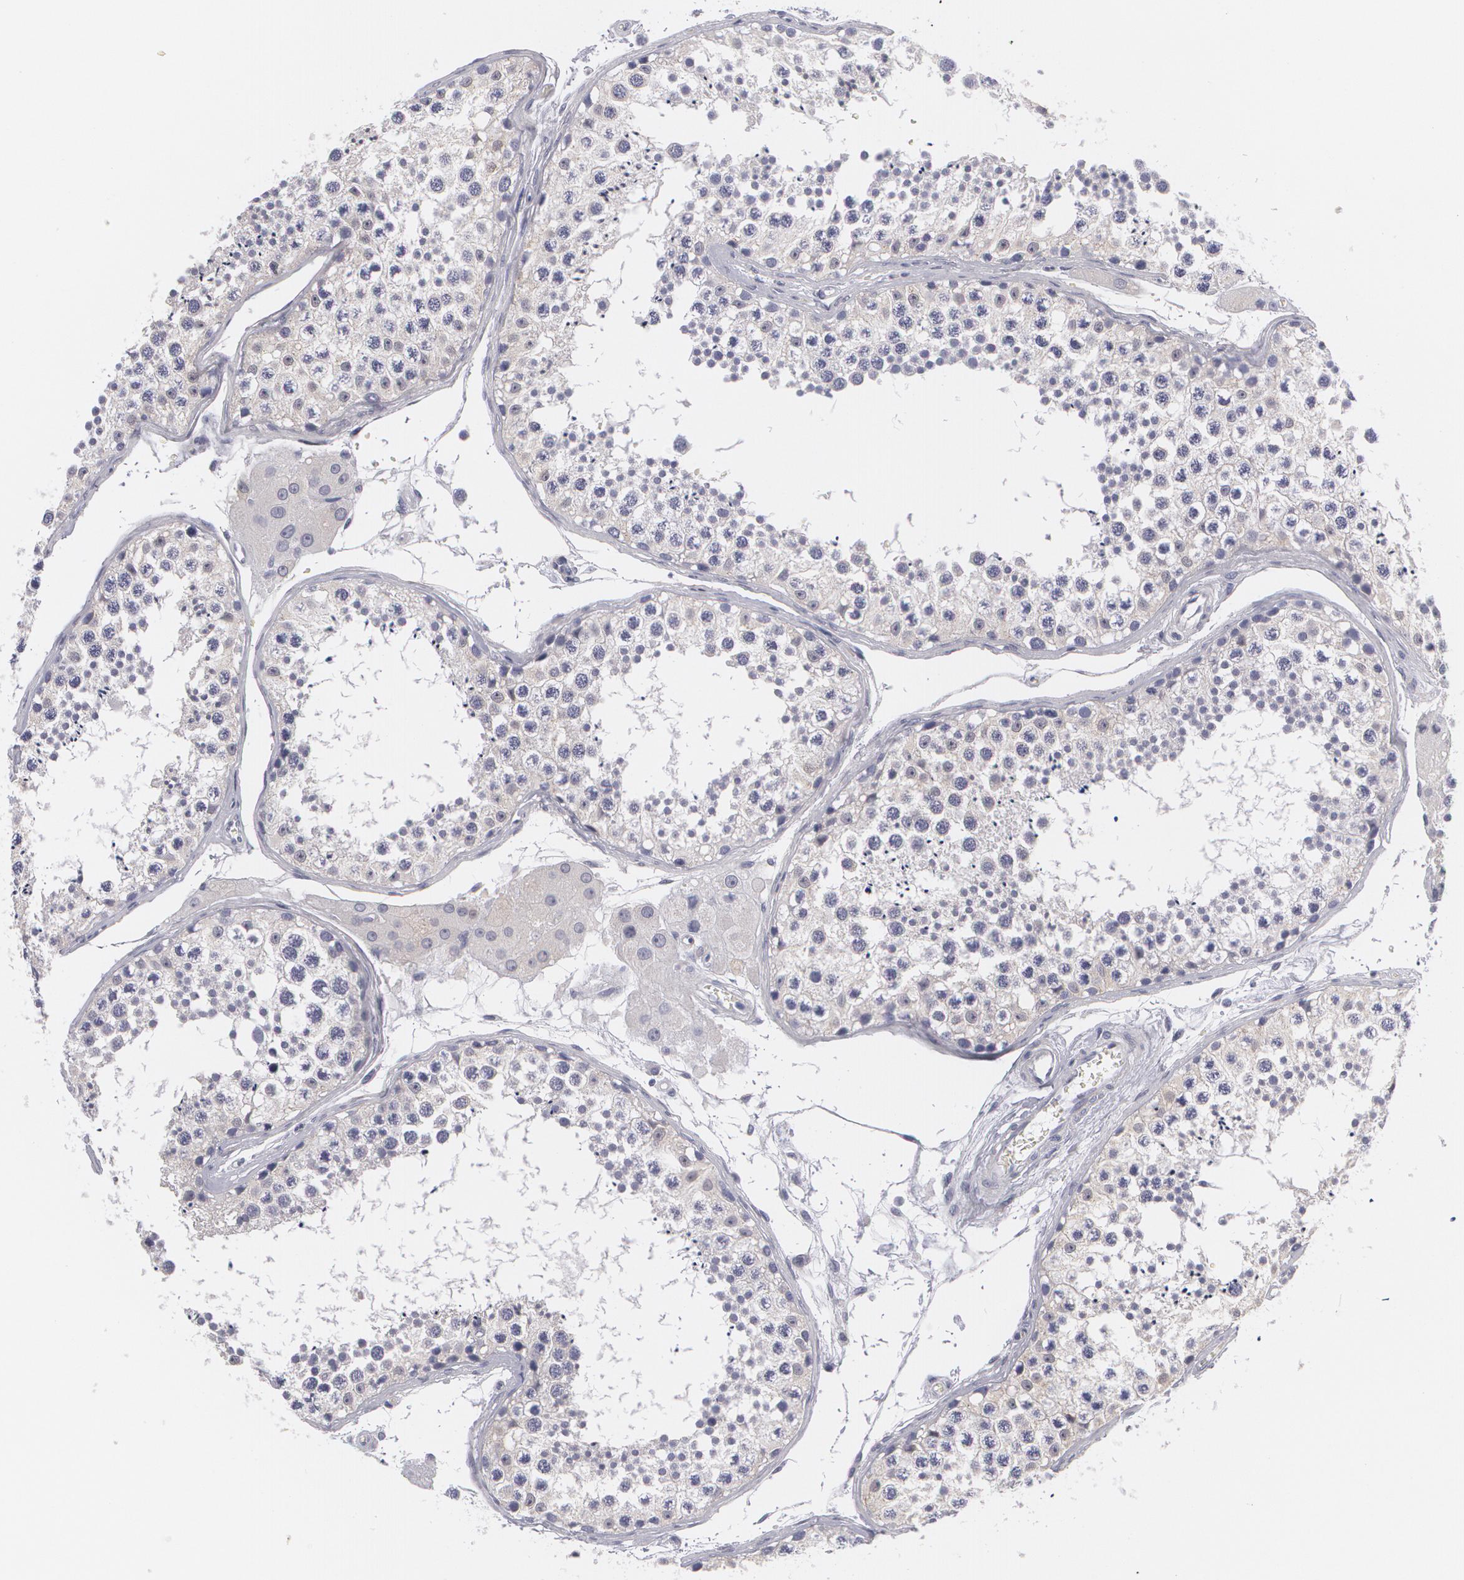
{"staining": {"intensity": "weak", "quantity": ">75%", "location": "cytoplasmic/membranous"}, "tissue": "testis", "cell_type": "Cells in seminiferous ducts", "image_type": "normal", "snomed": [{"axis": "morphology", "description": "Normal tissue, NOS"}, {"axis": "topography", "description": "Testis"}], "caption": "Immunohistochemistry image of benign testis: human testis stained using immunohistochemistry (IHC) reveals low levels of weak protein expression localized specifically in the cytoplasmic/membranous of cells in seminiferous ducts, appearing as a cytoplasmic/membranous brown color.", "gene": "MBNL3", "patient": {"sex": "male", "age": 57}}